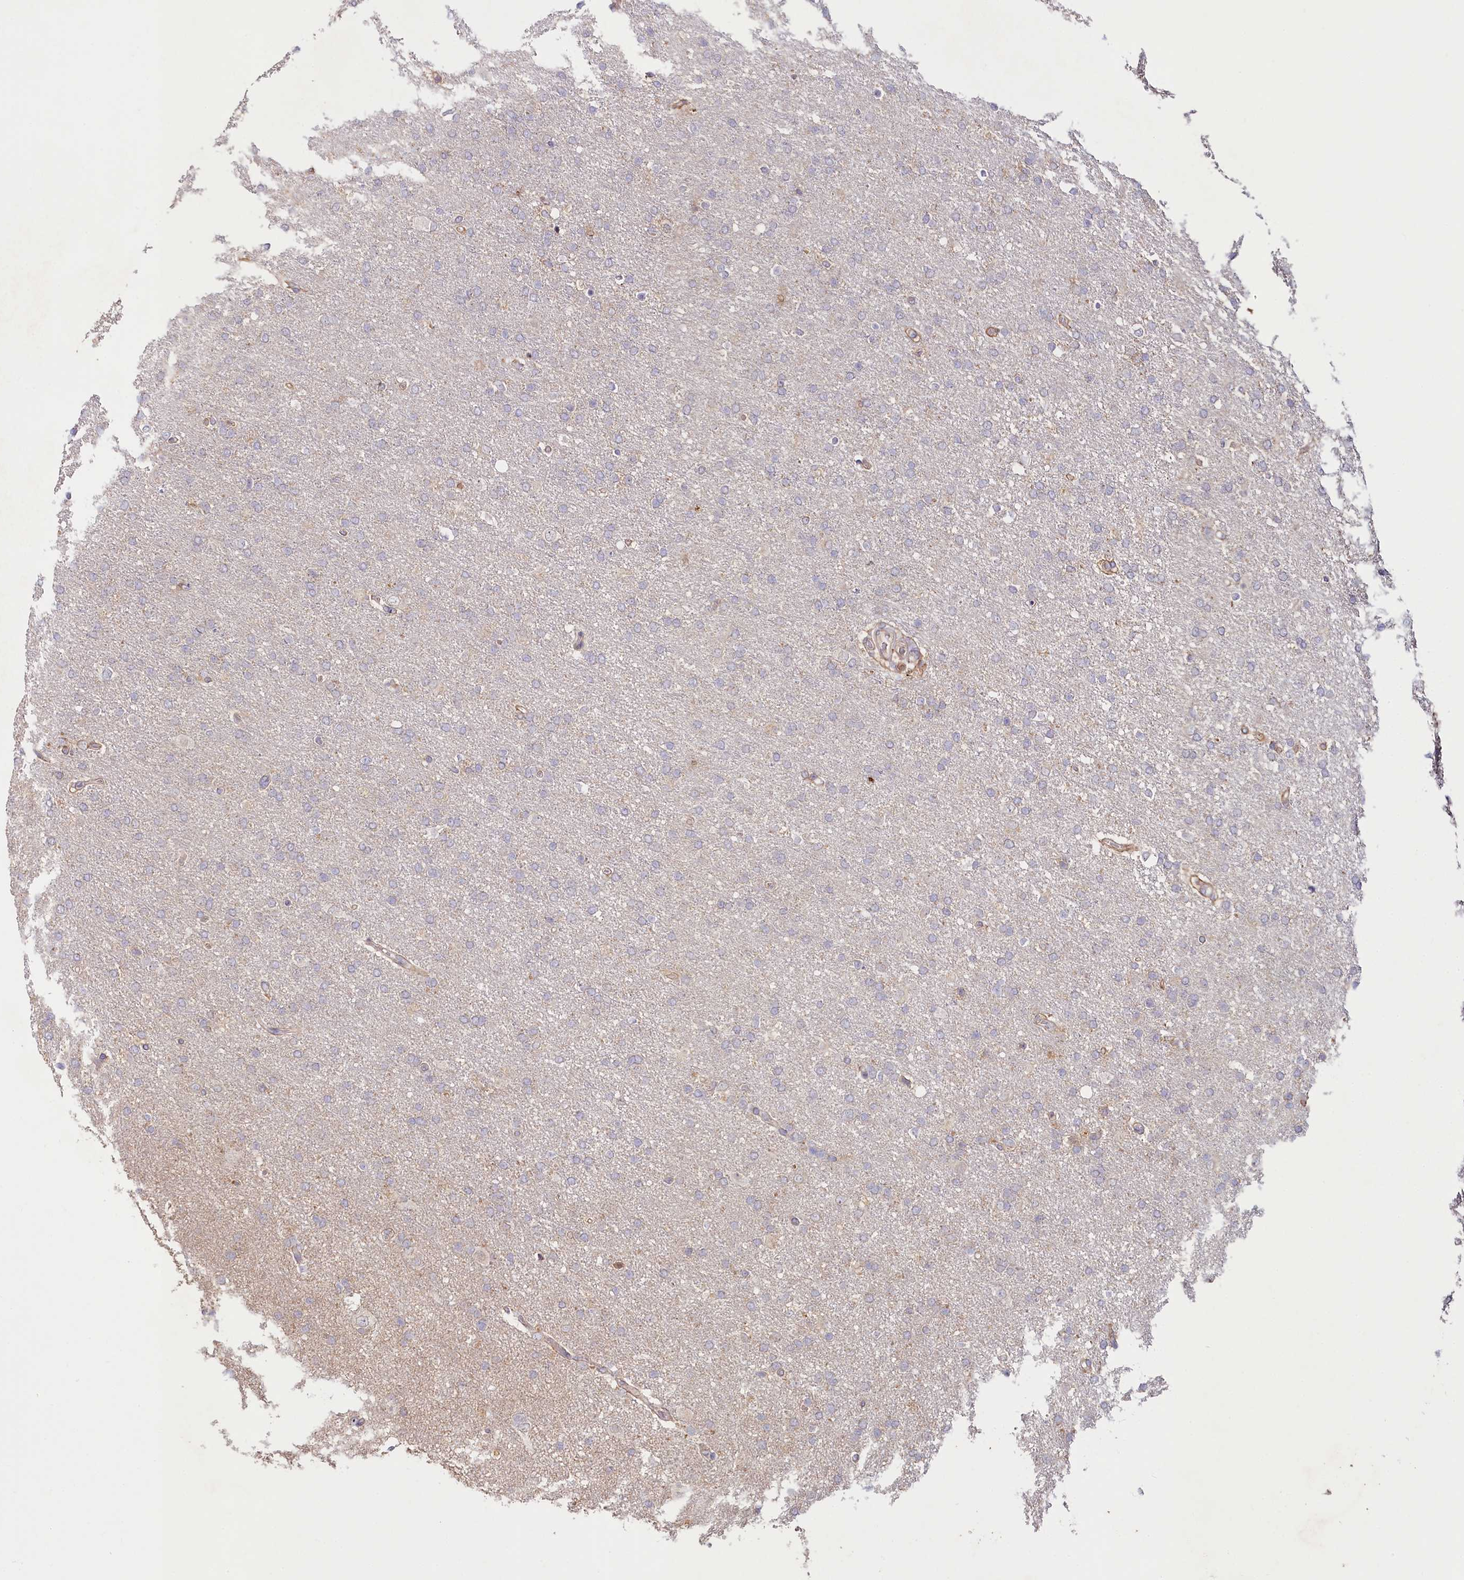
{"staining": {"intensity": "negative", "quantity": "none", "location": "none"}, "tissue": "glioma", "cell_type": "Tumor cells", "image_type": "cancer", "snomed": [{"axis": "morphology", "description": "Glioma, malignant, High grade"}, {"axis": "topography", "description": "Brain"}], "caption": "An immunohistochemistry micrograph of glioma is shown. There is no staining in tumor cells of glioma.", "gene": "ALDH3B1", "patient": {"sex": "male", "age": 72}}